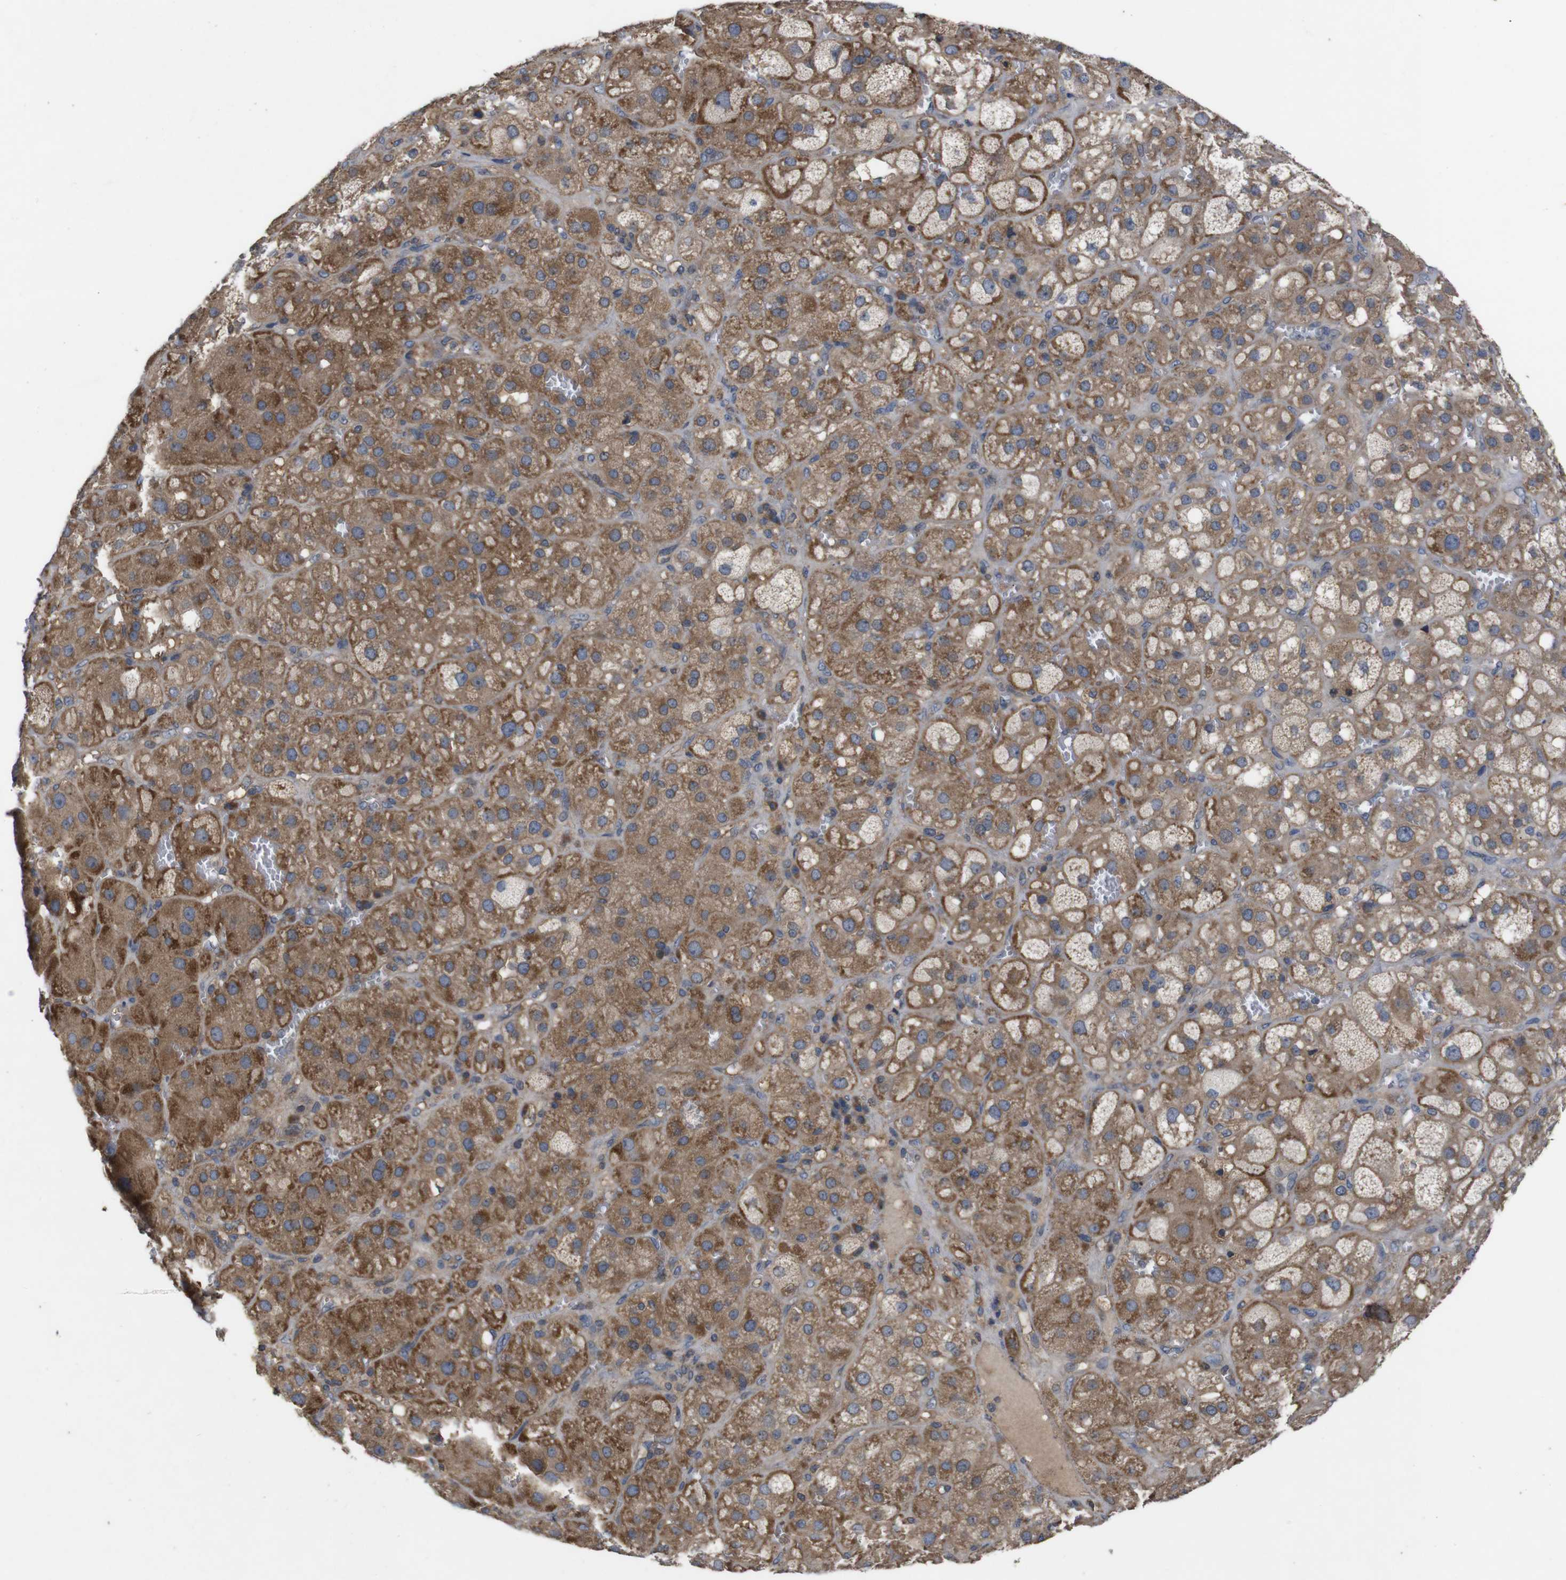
{"staining": {"intensity": "moderate", "quantity": "25%-75%", "location": "cytoplasmic/membranous"}, "tissue": "adrenal gland", "cell_type": "Glandular cells", "image_type": "normal", "snomed": [{"axis": "morphology", "description": "Normal tissue, NOS"}, {"axis": "topography", "description": "Adrenal gland"}], "caption": "The histopathology image displays a brown stain indicating the presence of a protein in the cytoplasmic/membranous of glandular cells in adrenal gland.", "gene": "PTPN1", "patient": {"sex": "female", "age": 47}}